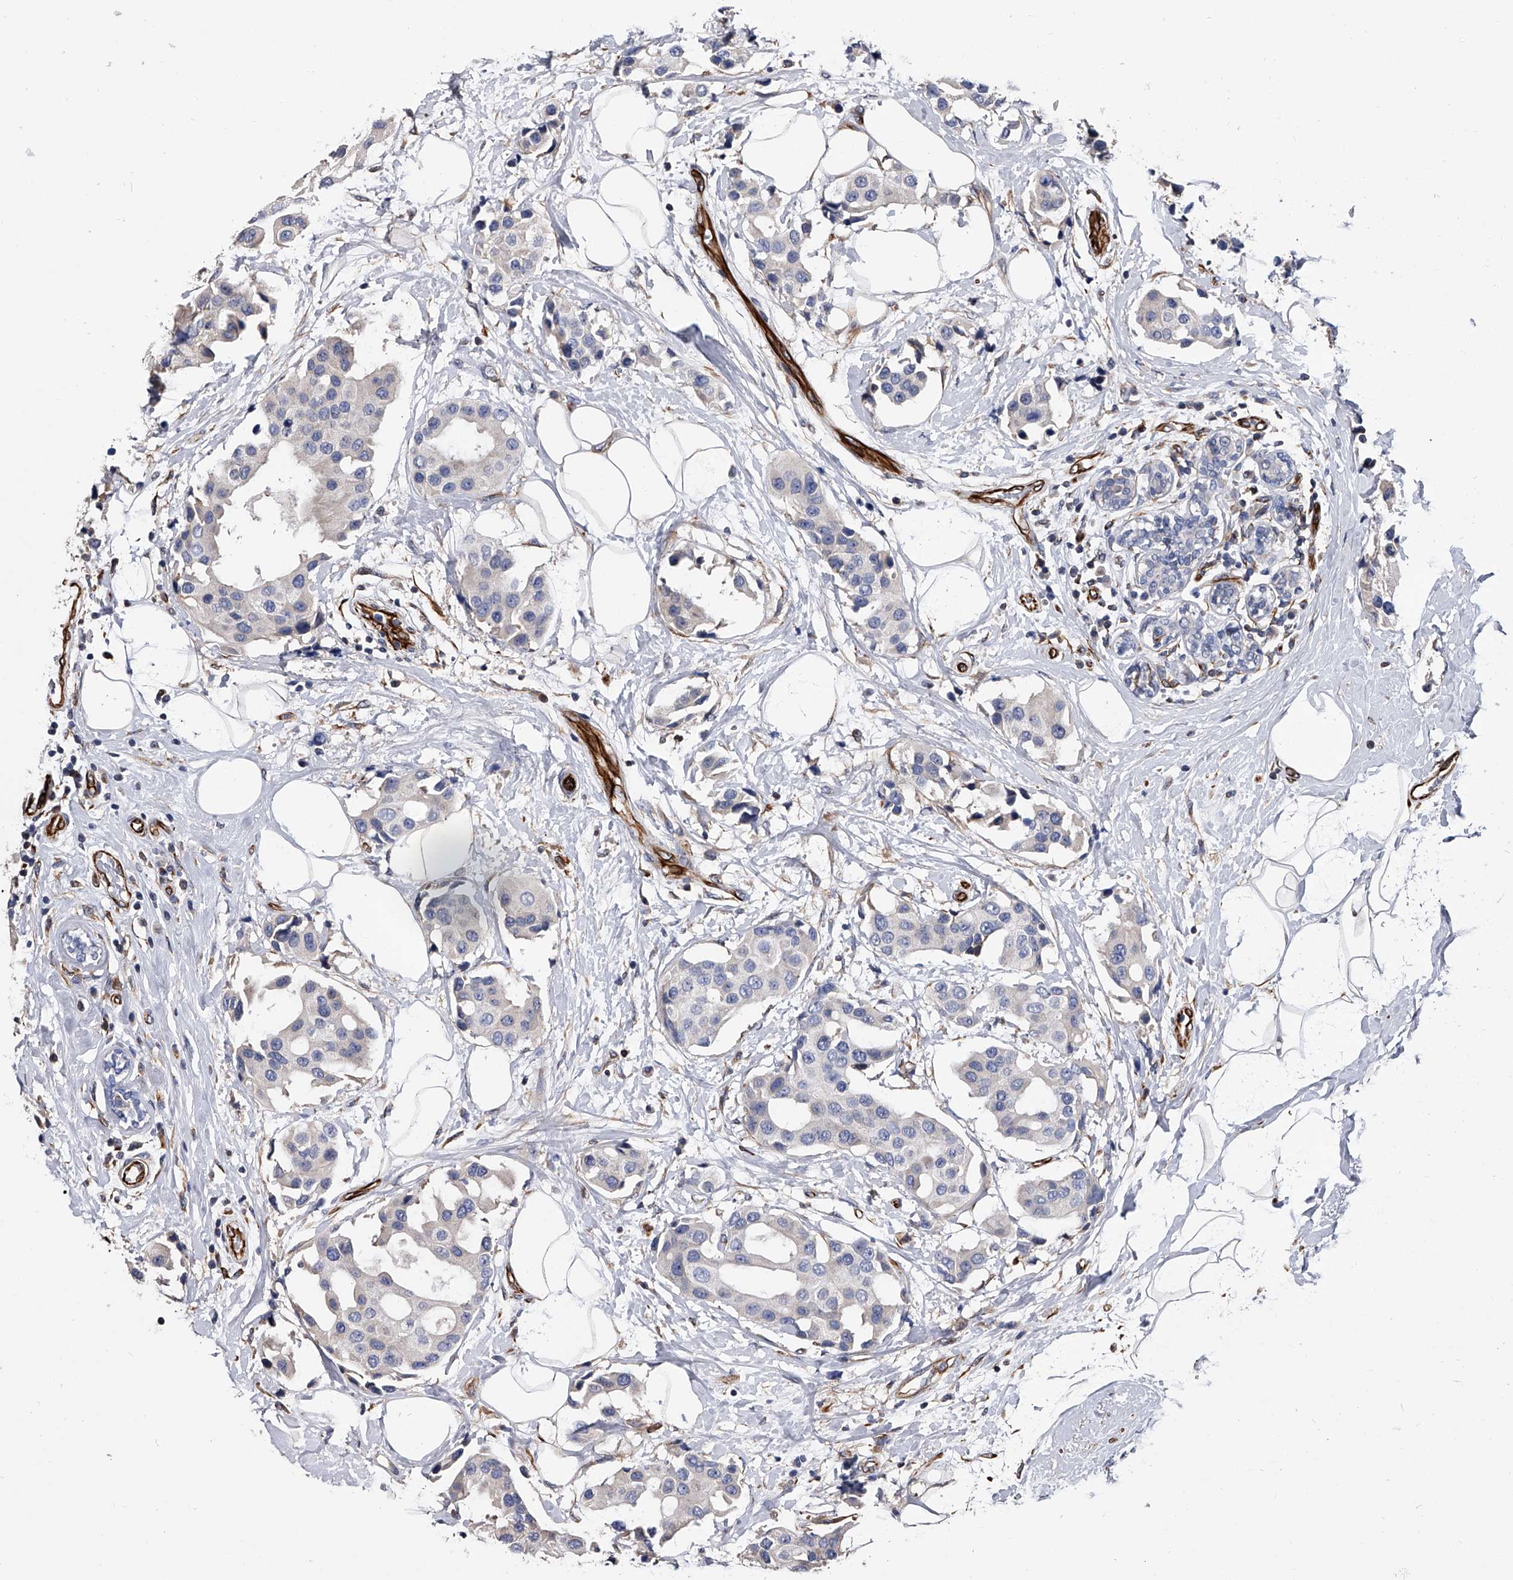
{"staining": {"intensity": "negative", "quantity": "none", "location": "none"}, "tissue": "breast cancer", "cell_type": "Tumor cells", "image_type": "cancer", "snomed": [{"axis": "morphology", "description": "Normal tissue, NOS"}, {"axis": "morphology", "description": "Duct carcinoma"}, {"axis": "topography", "description": "Breast"}], "caption": "A photomicrograph of invasive ductal carcinoma (breast) stained for a protein reveals no brown staining in tumor cells.", "gene": "EFCAB7", "patient": {"sex": "female", "age": 39}}